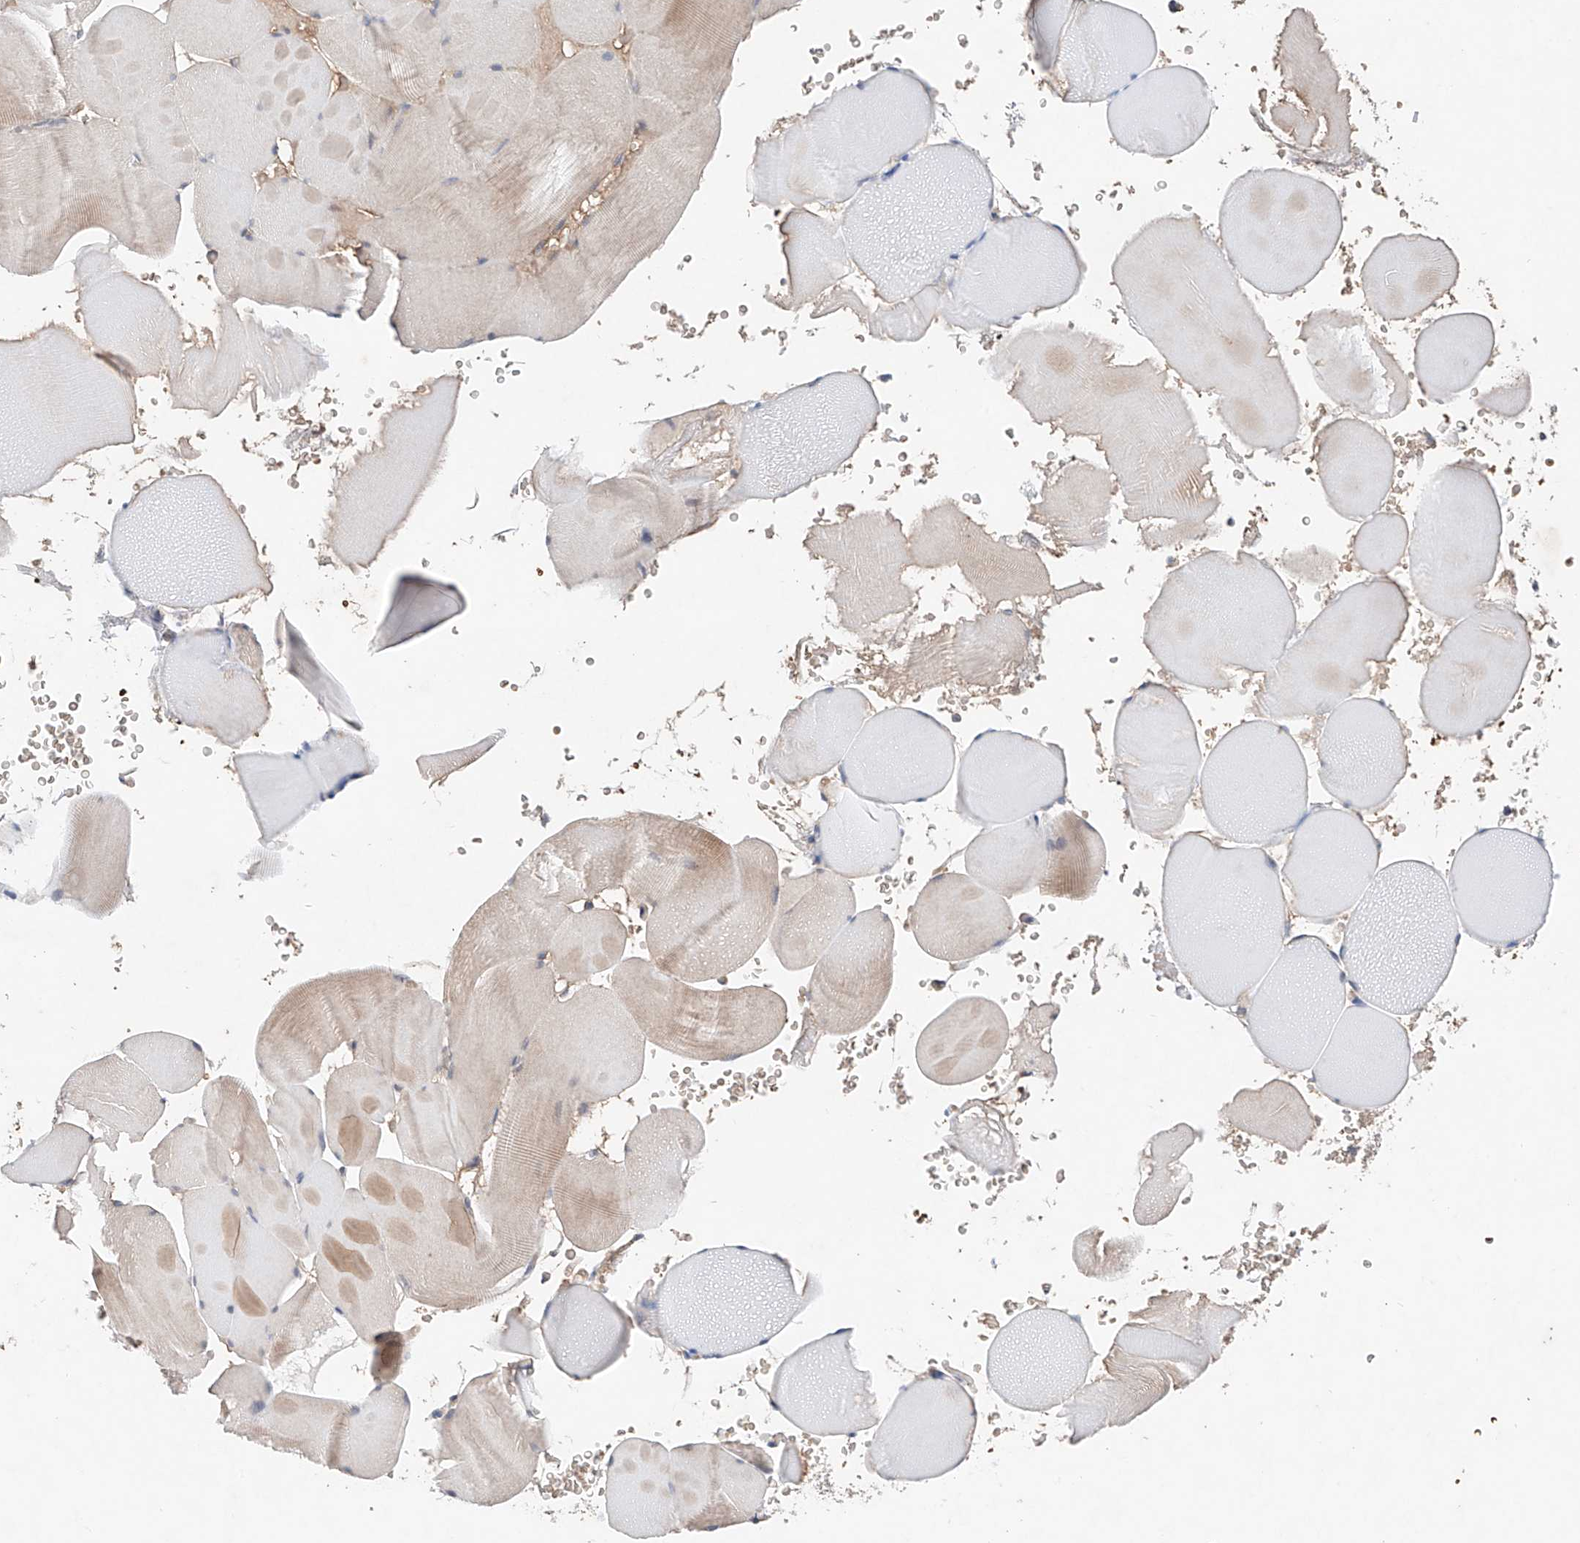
{"staining": {"intensity": "weak", "quantity": "25%-75%", "location": "cytoplasmic/membranous"}, "tissue": "skeletal muscle", "cell_type": "Myocytes", "image_type": "normal", "snomed": [{"axis": "morphology", "description": "Normal tissue, NOS"}, {"axis": "topography", "description": "Skeletal muscle"}], "caption": "Weak cytoplasmic/membranous expression is identified in approximately 25%-75% of myocytes in normal skeletal muscle.", "gene": "FASTK", "patient": {"sex": "male", "age": 62}}